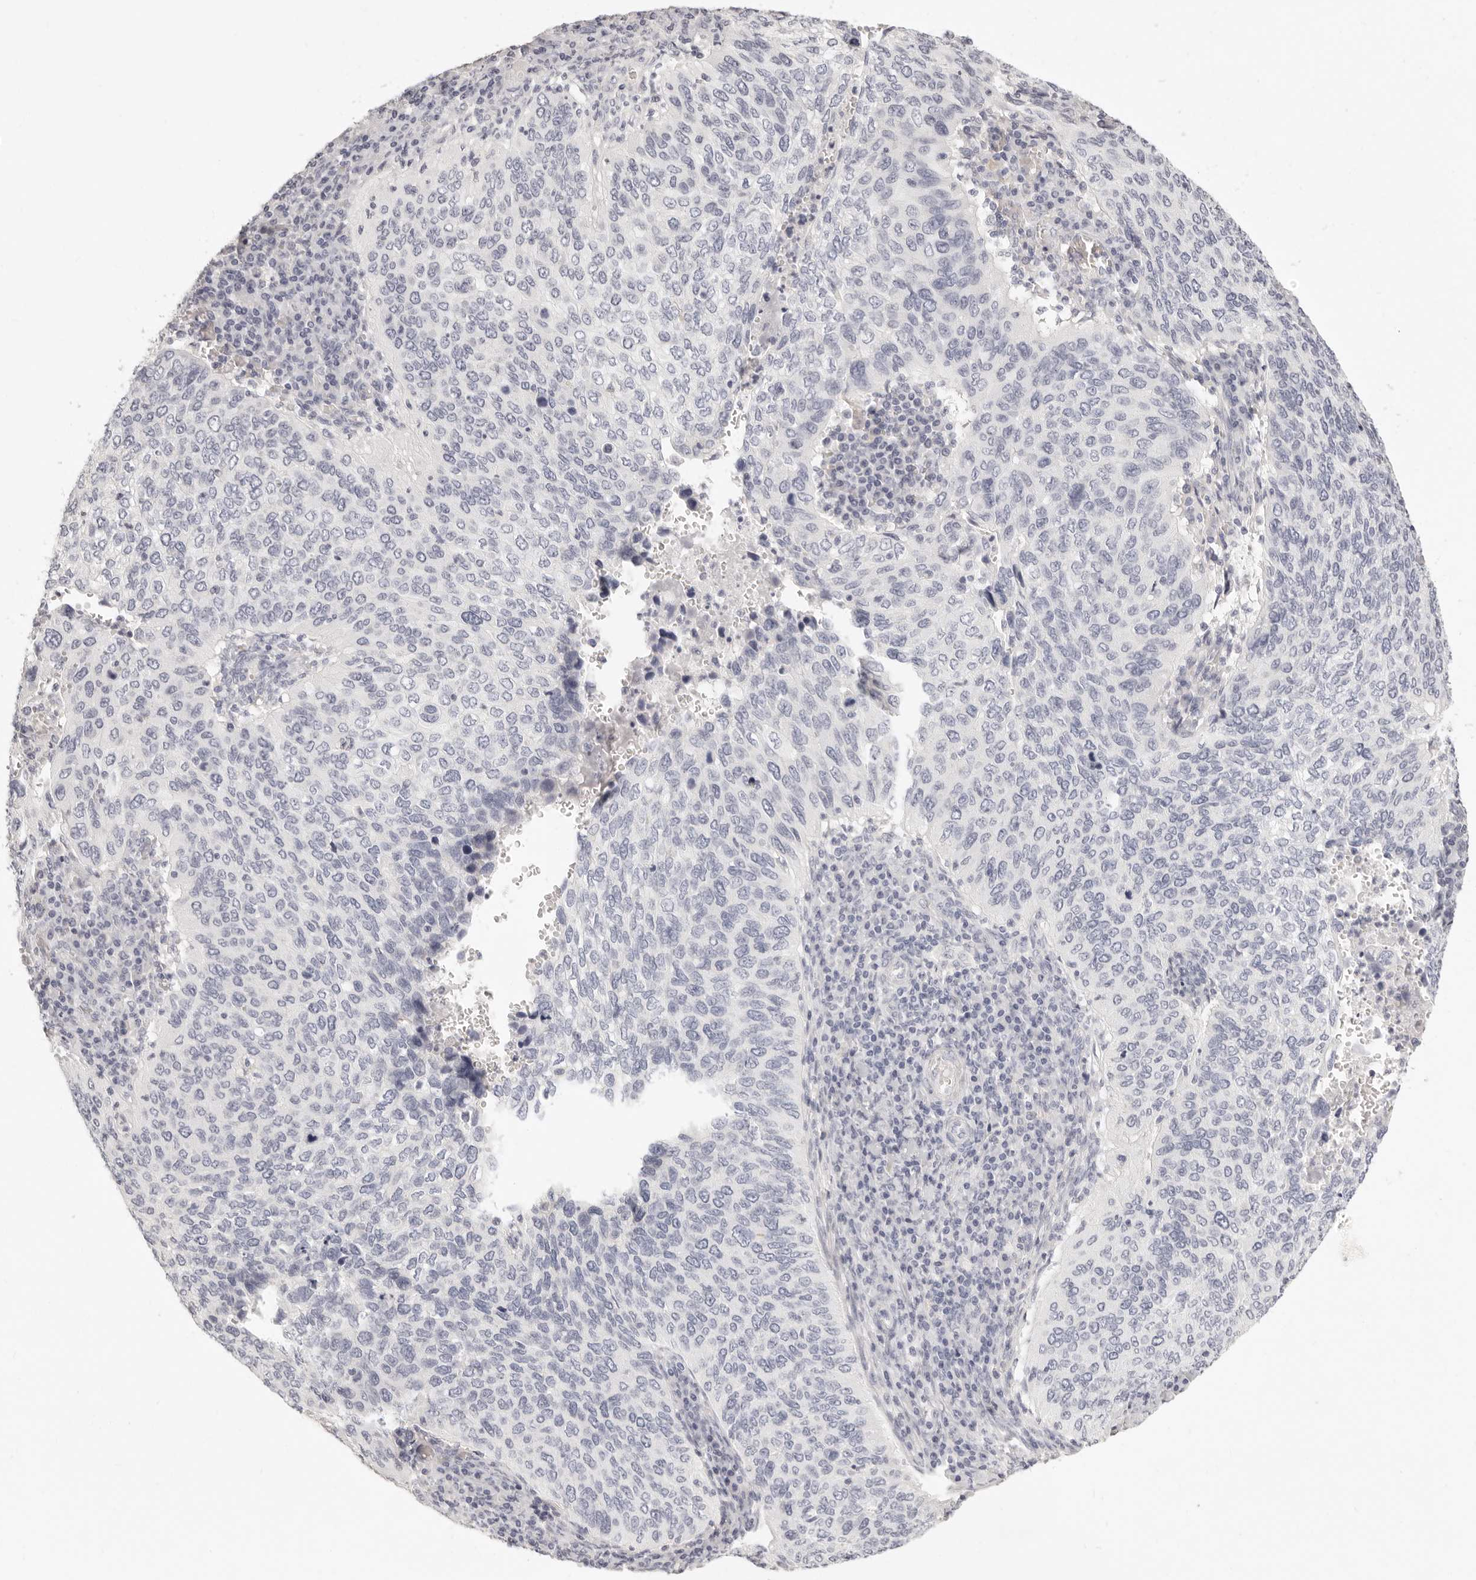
{"staining": {"intensity": "negative", "quantity": "none", "location": "none"}, "tissue": "cervical cancer", "cell_type": "Tumor cells", "image_type": "cancer", "snomed": [{"axis": "morphology", "description": "Squamous cell carcinoma, NOS"}, {"axis": "topography", "description": "Cervix"}], "caption": "Immunohistochemistry (IHC) of cervical squamous cell carcinoma reveals no expression in tumor cells.", "gene": "FABP1", "patient": {"sex": "female", "age": 38}}